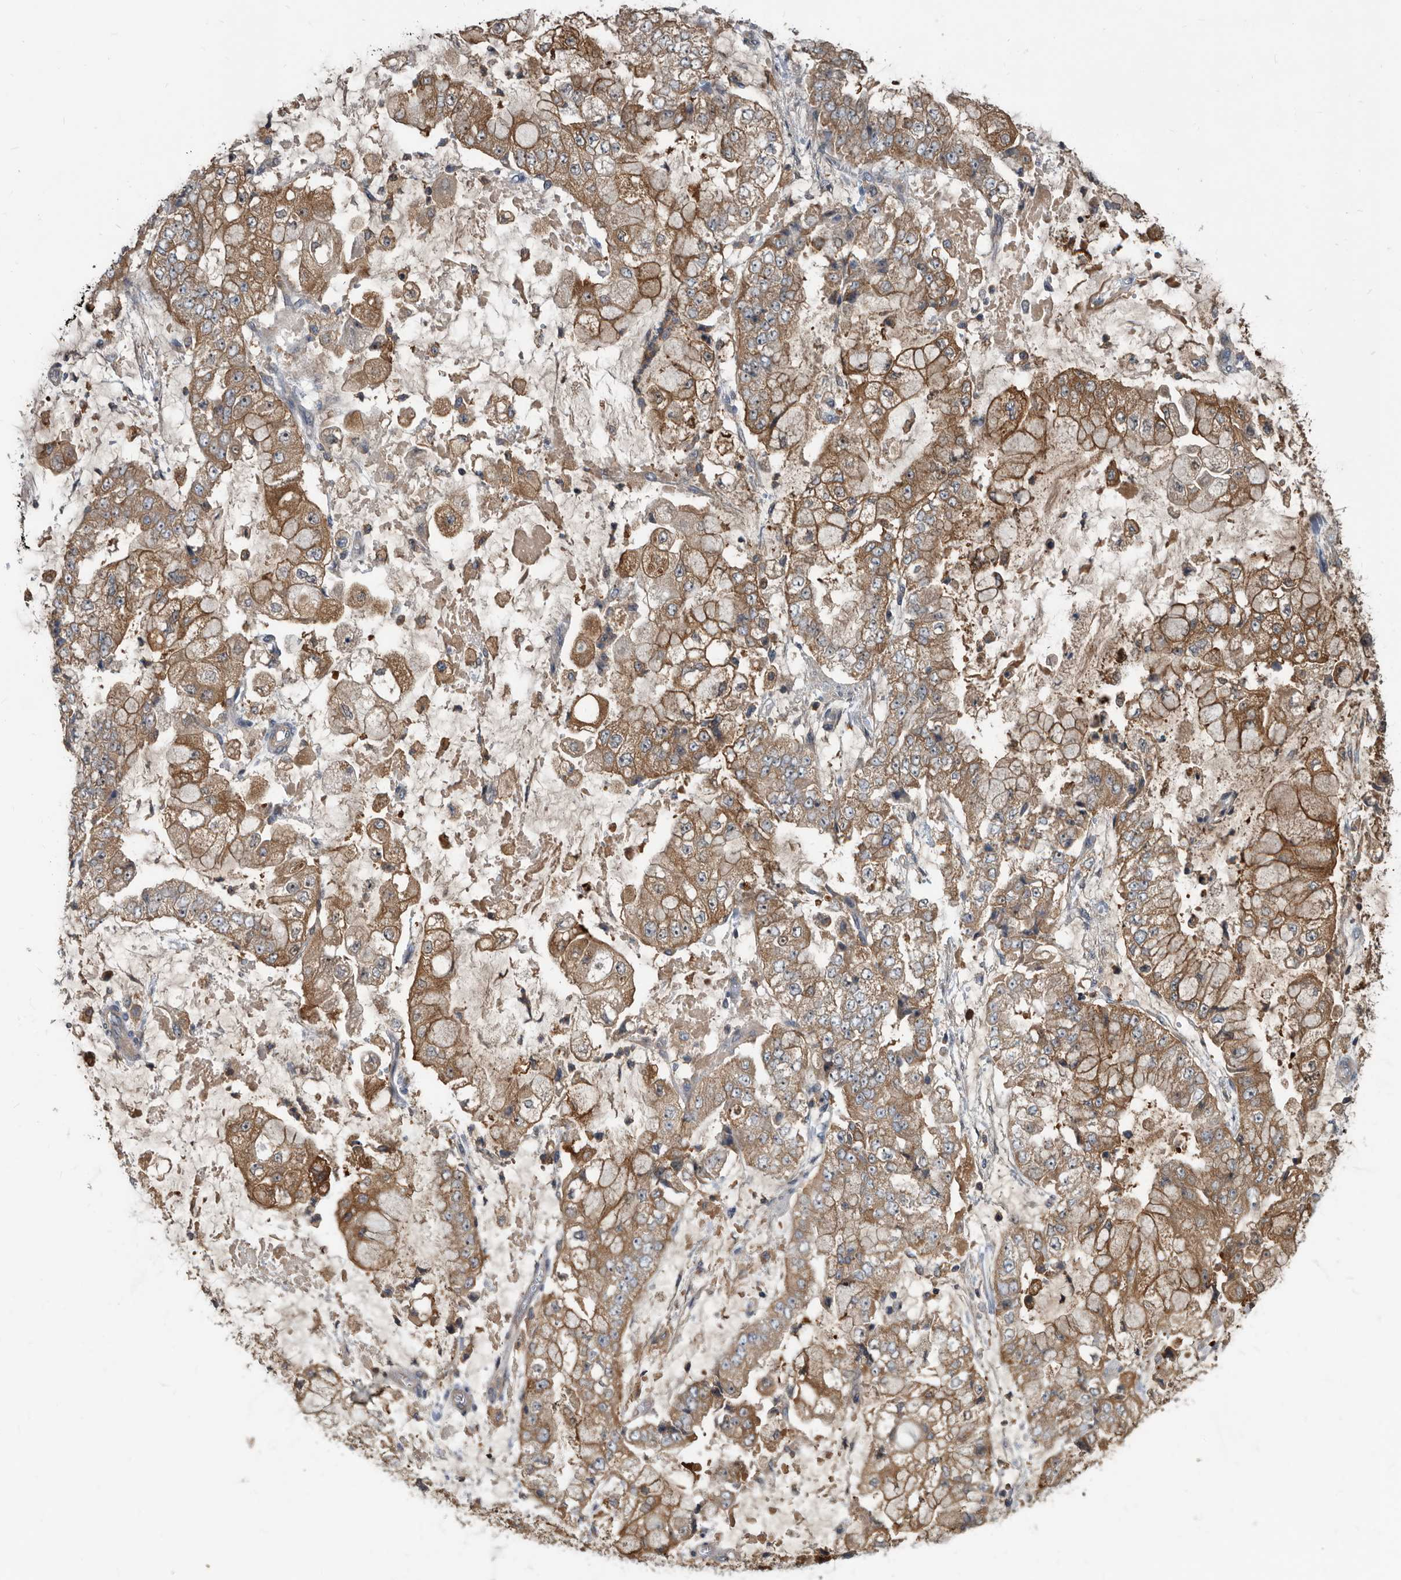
{"staining": {"intensity": "moderate", "quantity": ">75%", "location": "cytoplasmic/membranous"}, "tissue": "stomach cancer", "cell_type": "Tumor cells", "image_type": "cancer", "snomed": [{"axis": "morphology", "description": "Adenocarcinoma, NOS"}, {"axis": "topography", "description": "Stomach"}], "caption": "Immunohistochemical staining of stomach cancer (adenocarcinoma) shows medium levels of moderate cytoplasmic/membranous expression in about >75% of tumor cells. Immunohistochemistry (ihc) stains the protein in brown and the nuclei are stained blue.", "gene": "APEH", "patient": {"sex": "male", "age": 76}}